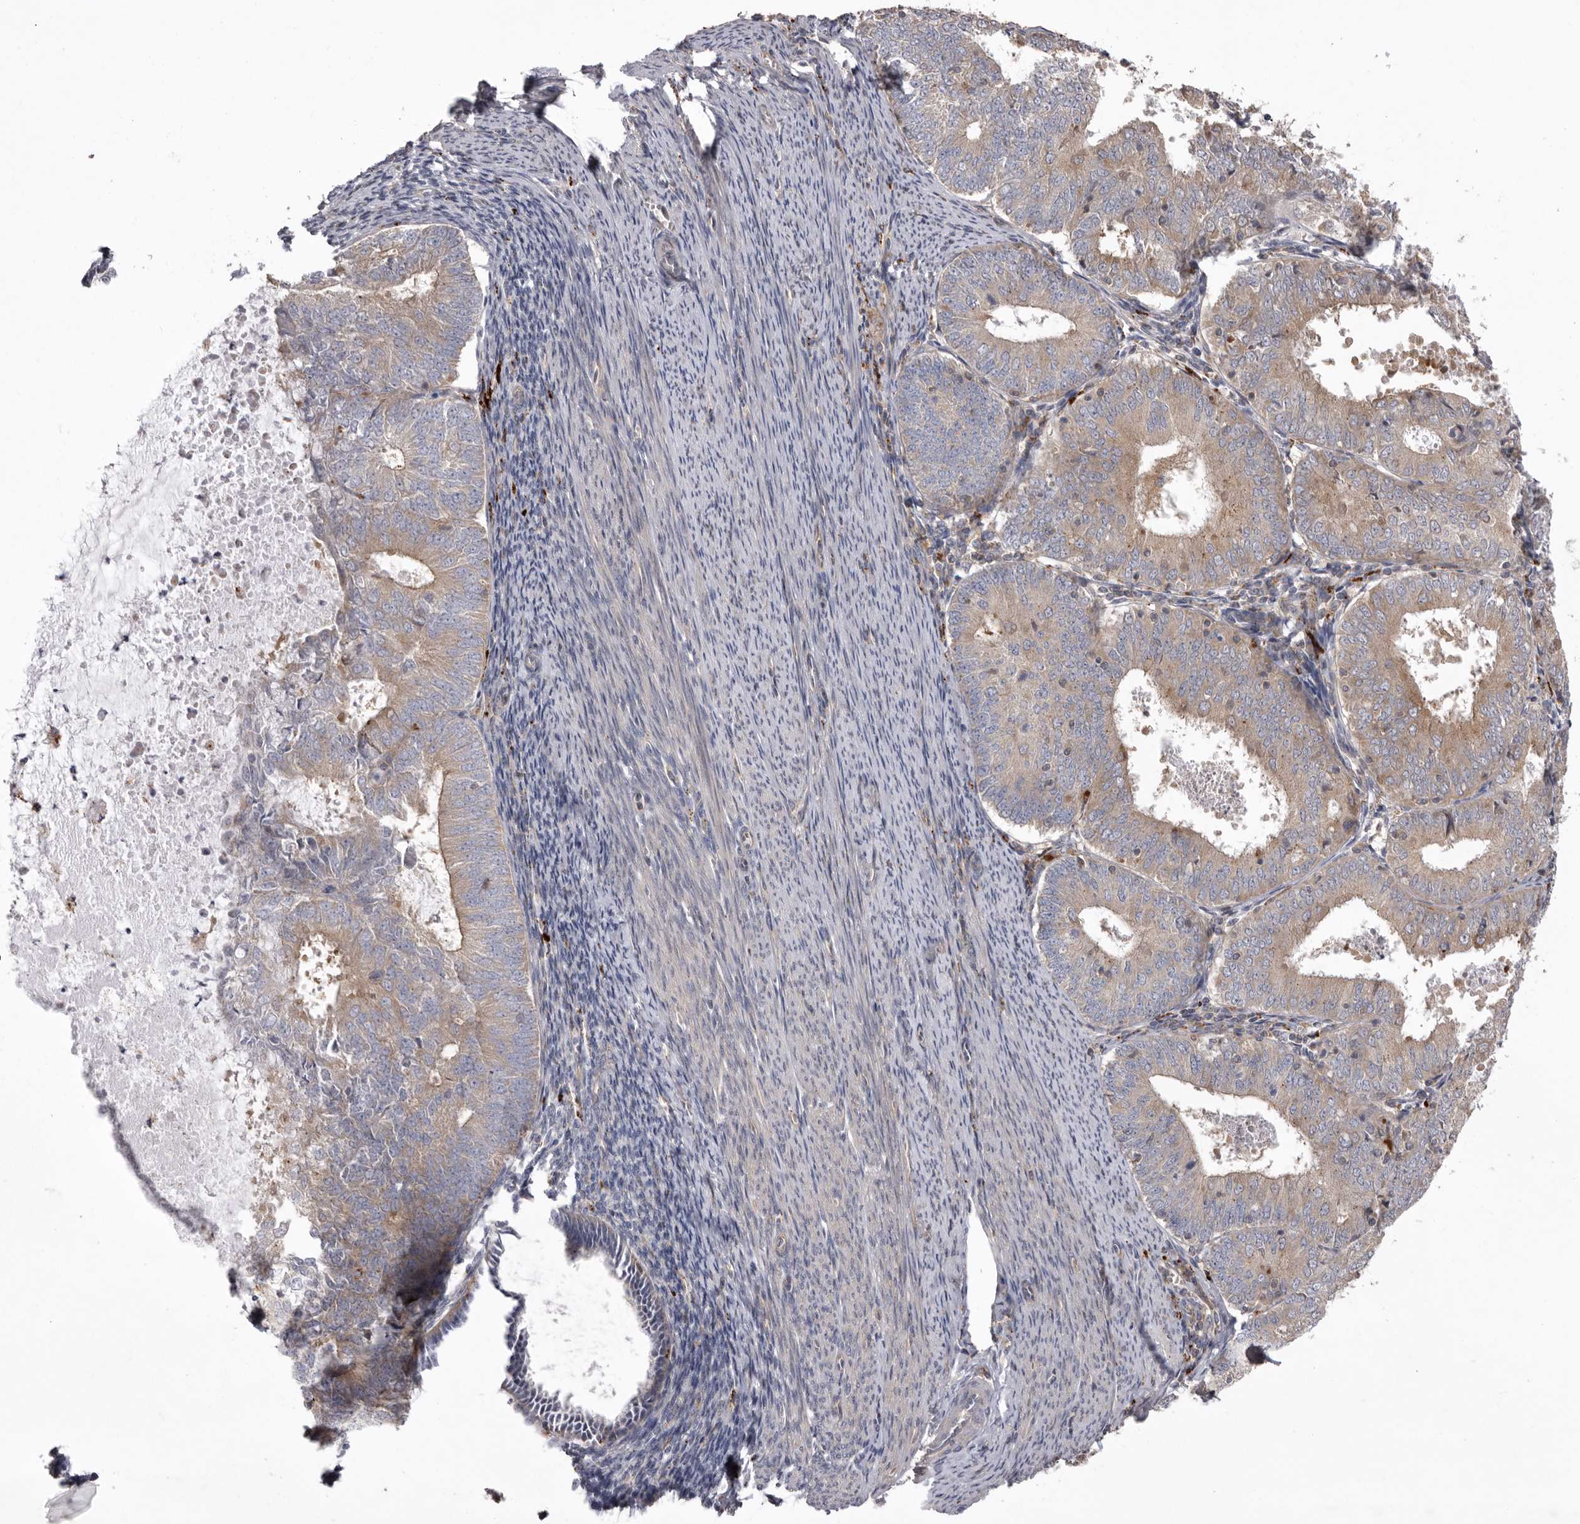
{"staining": {"intensity": "weak", "quantity": "25%-75%", "location": "cytoplasmic/membranous"}, "tissue": "endometrial cancer", "cell_type": "Tumor cells", "image_type": "cancer", "snomed": [{"axis": "morphology", "description": "Adenocarcinoma, NOS"}, {"axis": "topography", "description": "Endometrium"}], "caption": "Immunohistochemical staining of human endometrial adenocarcinoma demonstrates weak cytoplasmic/membranous protein expression in about 25%-75% of tumor cells.", "gene": "WDR47", "patient": {"sex": "female", "age": 57}}